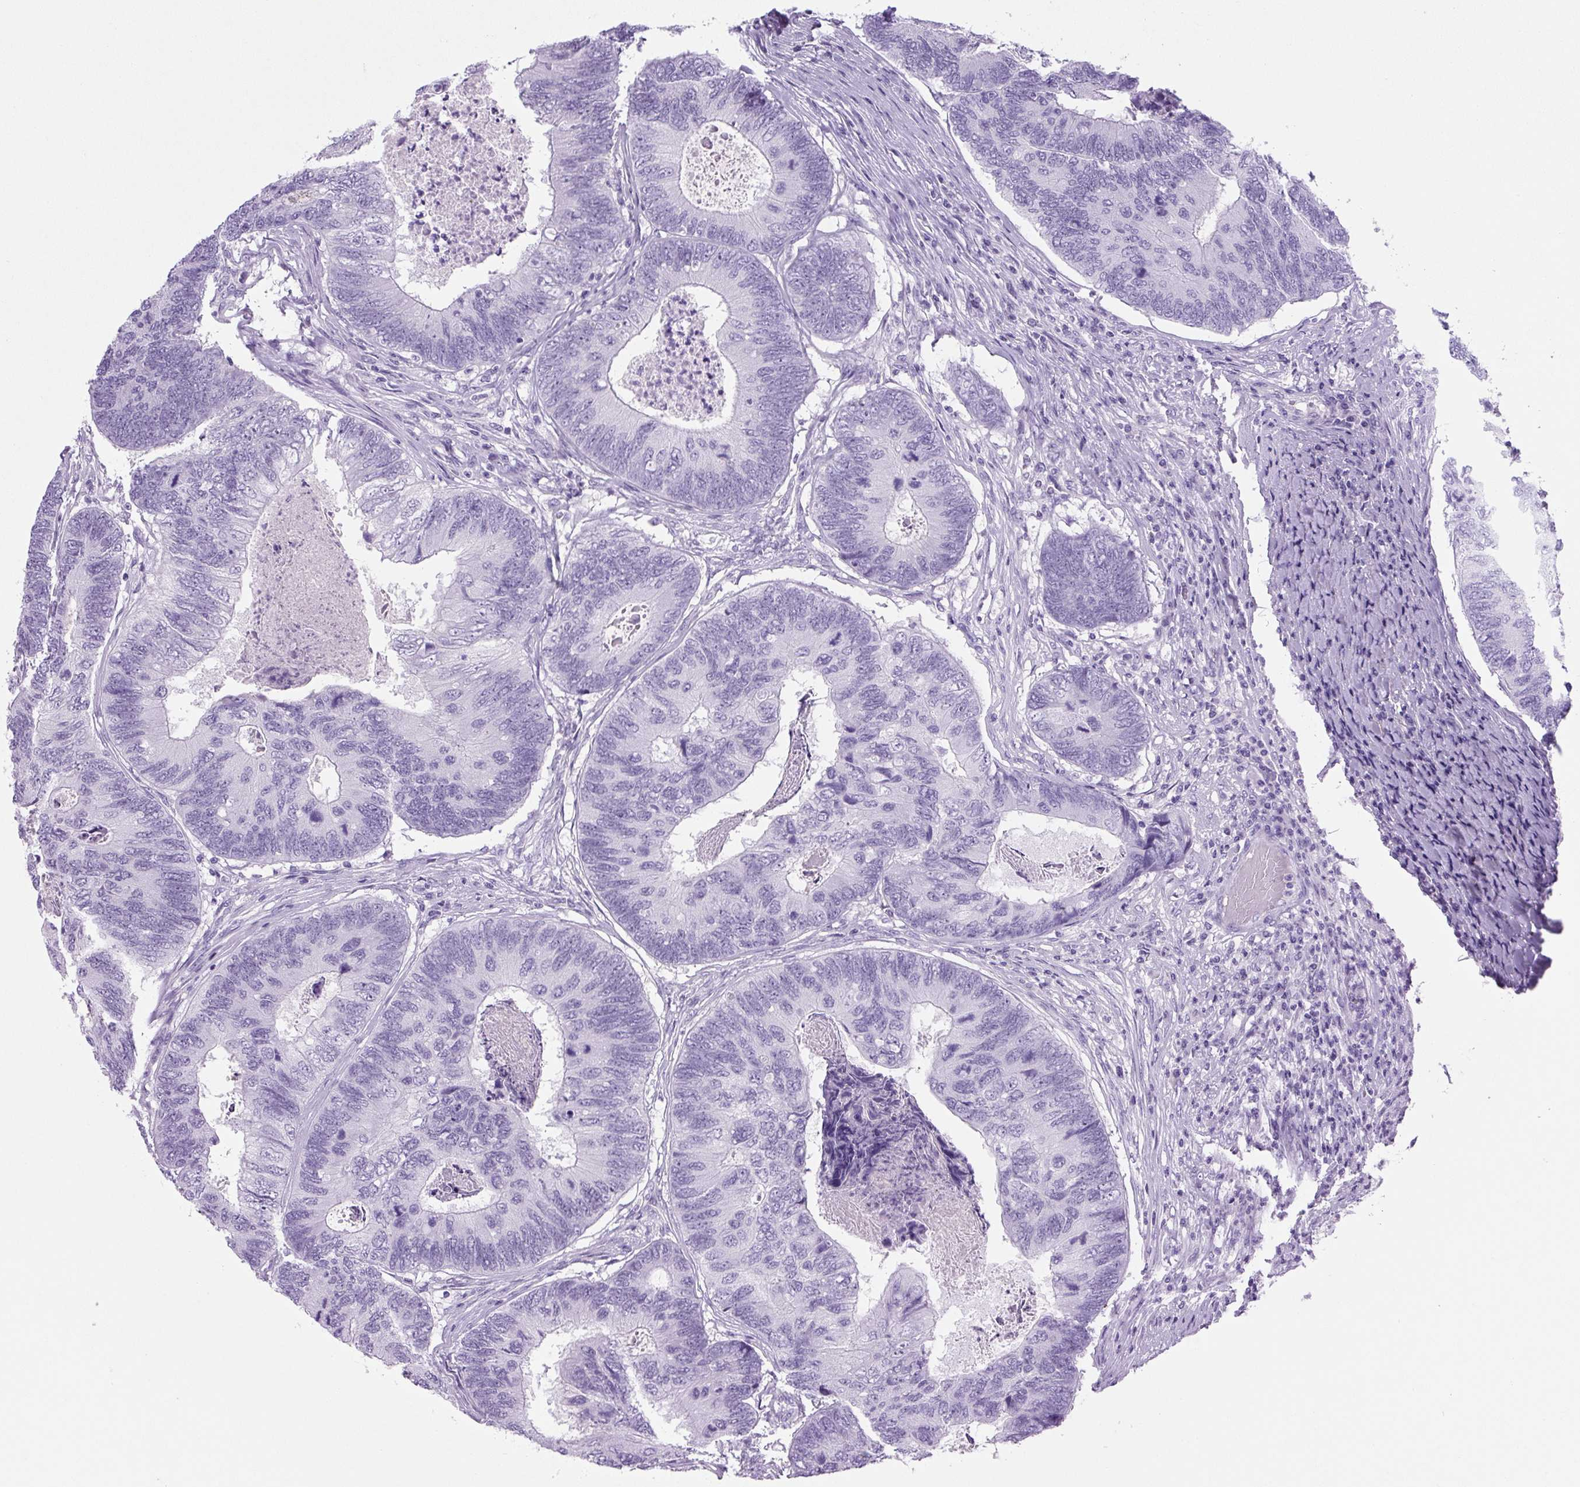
{"staining": {"intensity": "negative", "quantity": "none", "location": "none"}, "tissue": "colorectal cancer", "cell_type": "Tumor cells", "image_type": "cancer", "snomed": [{"axis": "morphology", "description": "Adenocarcinoma, NOS"}, {"axis": "topography", "description": "Colon"}], "caption": "Colorectal adenocarcinoma stained for a protein using immunohistochemistry (IHC) reveals no expression tumor cells.", "gene": "PRRT1", "patient": {"sex": "female", "age": 67}}